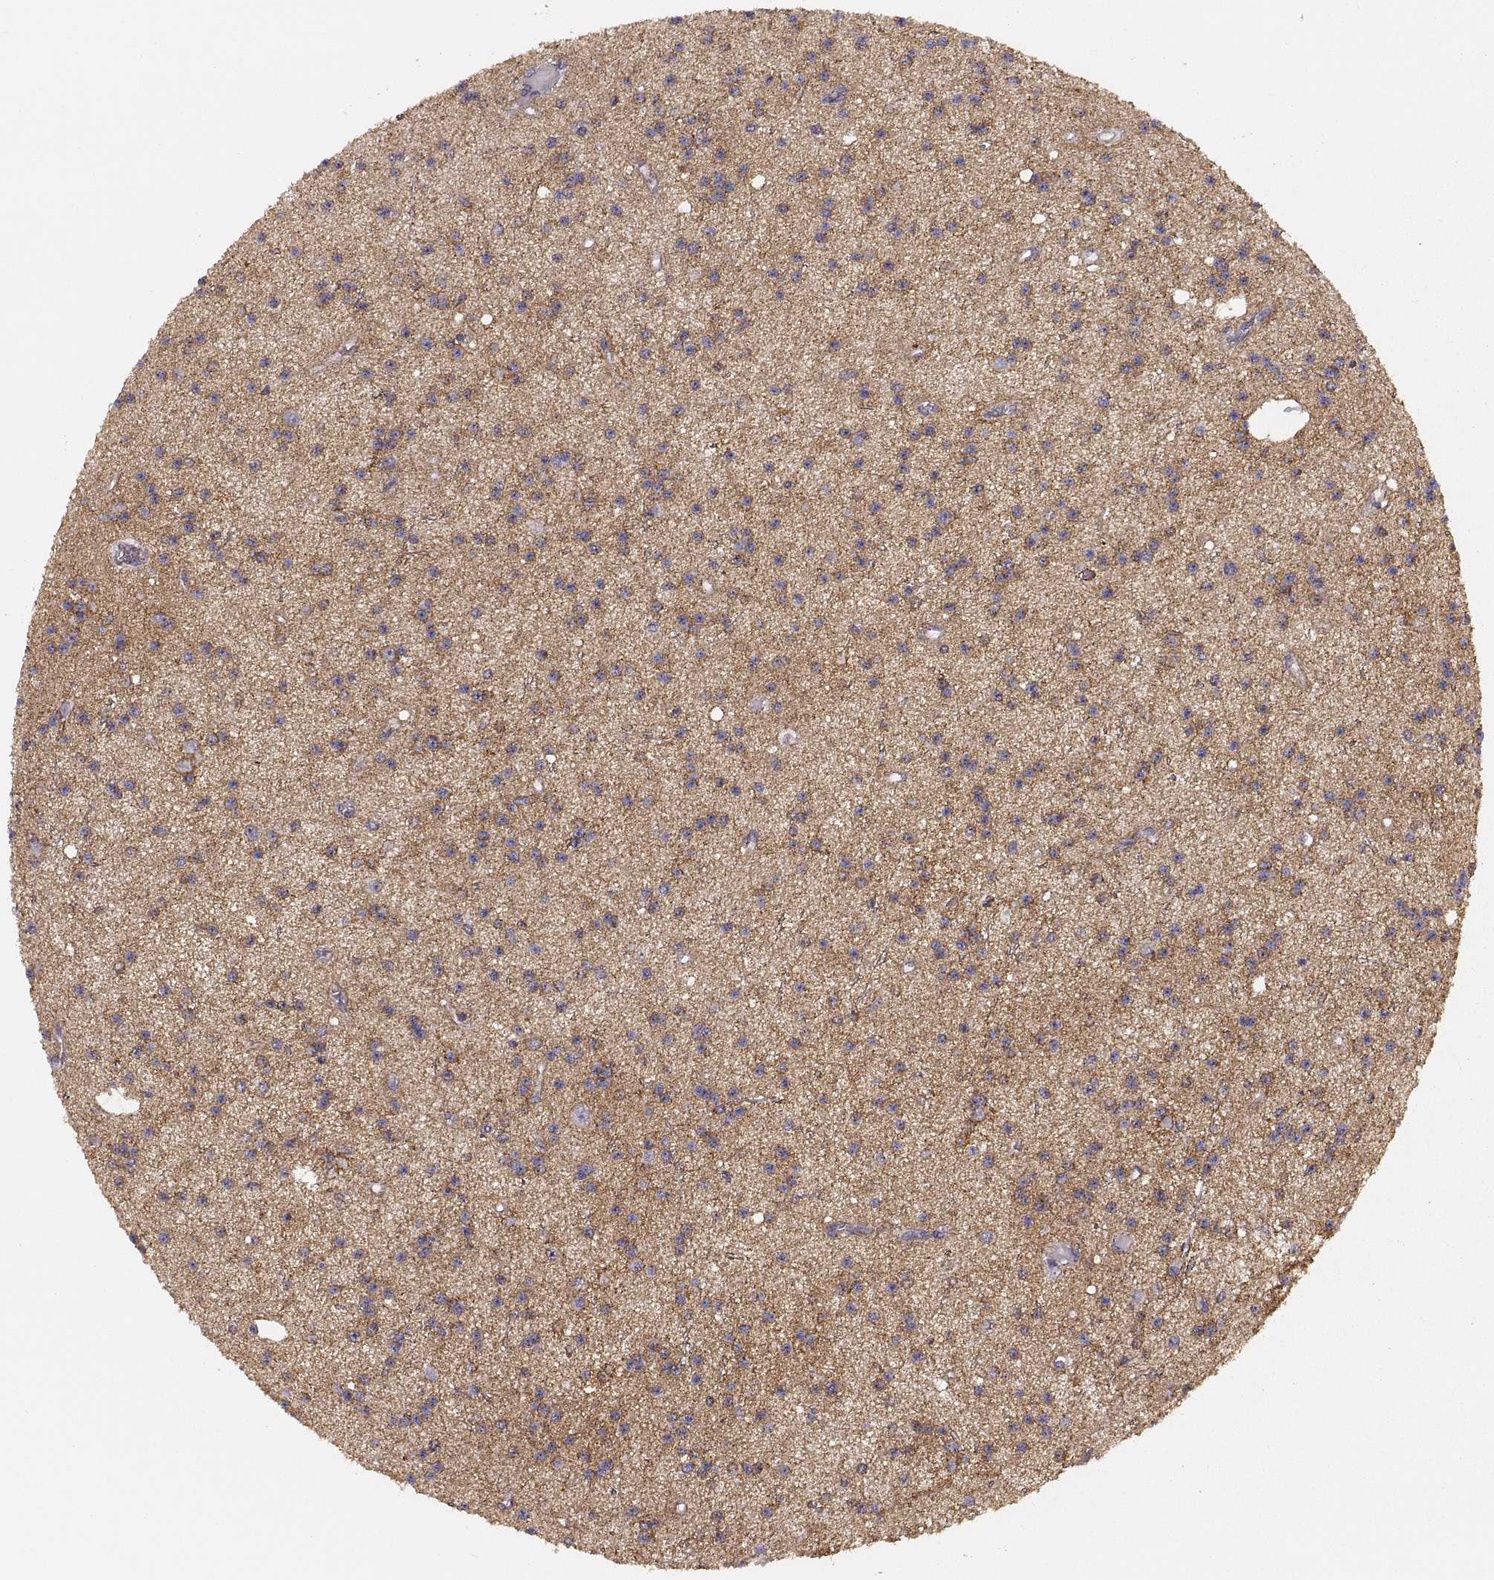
{"staining": {"intensity": "negative", "quantity": "none", "location": "none"}, "tissue": "glioma", "cell_type": "Tumor cells", "image_type": "cancer", "snomed": [{"axis": "morphology", "description": "Glioma, malignant, Low grade"}, {"axis": "topography", "description": "Brain"}], "caption": "This is an IHC micrograph of malignant glioma (low-grade). There is no staining in tumor cells.", "gene": "CDH2", "patient": {"sex": "male", "age": 27}}